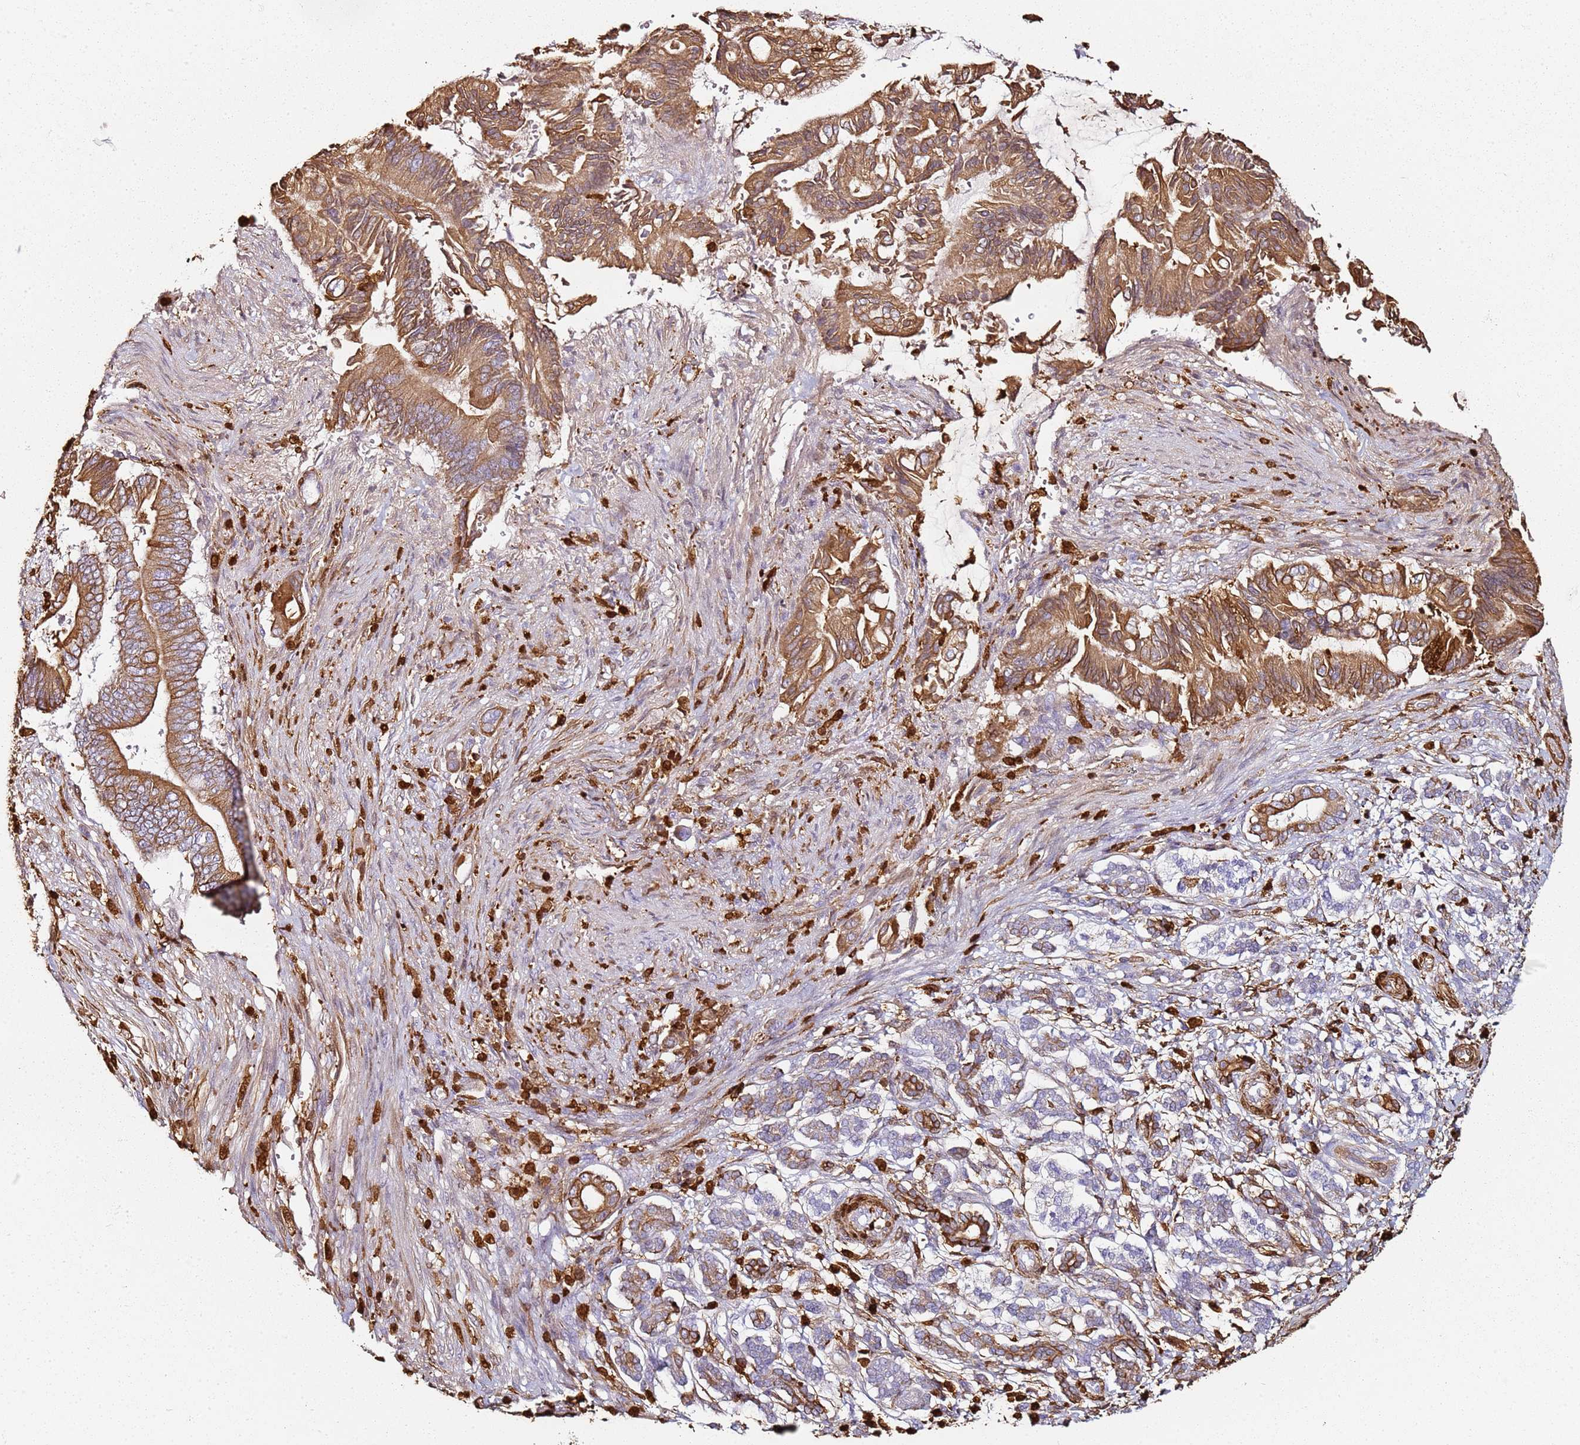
{"staining": {"intensity": "moderate", "quantity": ">75%", "location": "cytoplasmic/membranous"}, "tissue": "pancreatic cancer", "cell_type": "Tumor cells", "image_type": "cancer", "snomed": [{"axis": "morphology", "description": "Adenocarcinoma, NOS"}, {"axis": "topography", "description": "Pancreas"}], "caption": "An image of human pancreatic cancer (adenocarcinoma) stained for a protein exhibits moderate cytoplasmic/membranous brown staining in tumor cells.", "gene": "S100A4", "patient": {"sex": "male", "age": 68}}